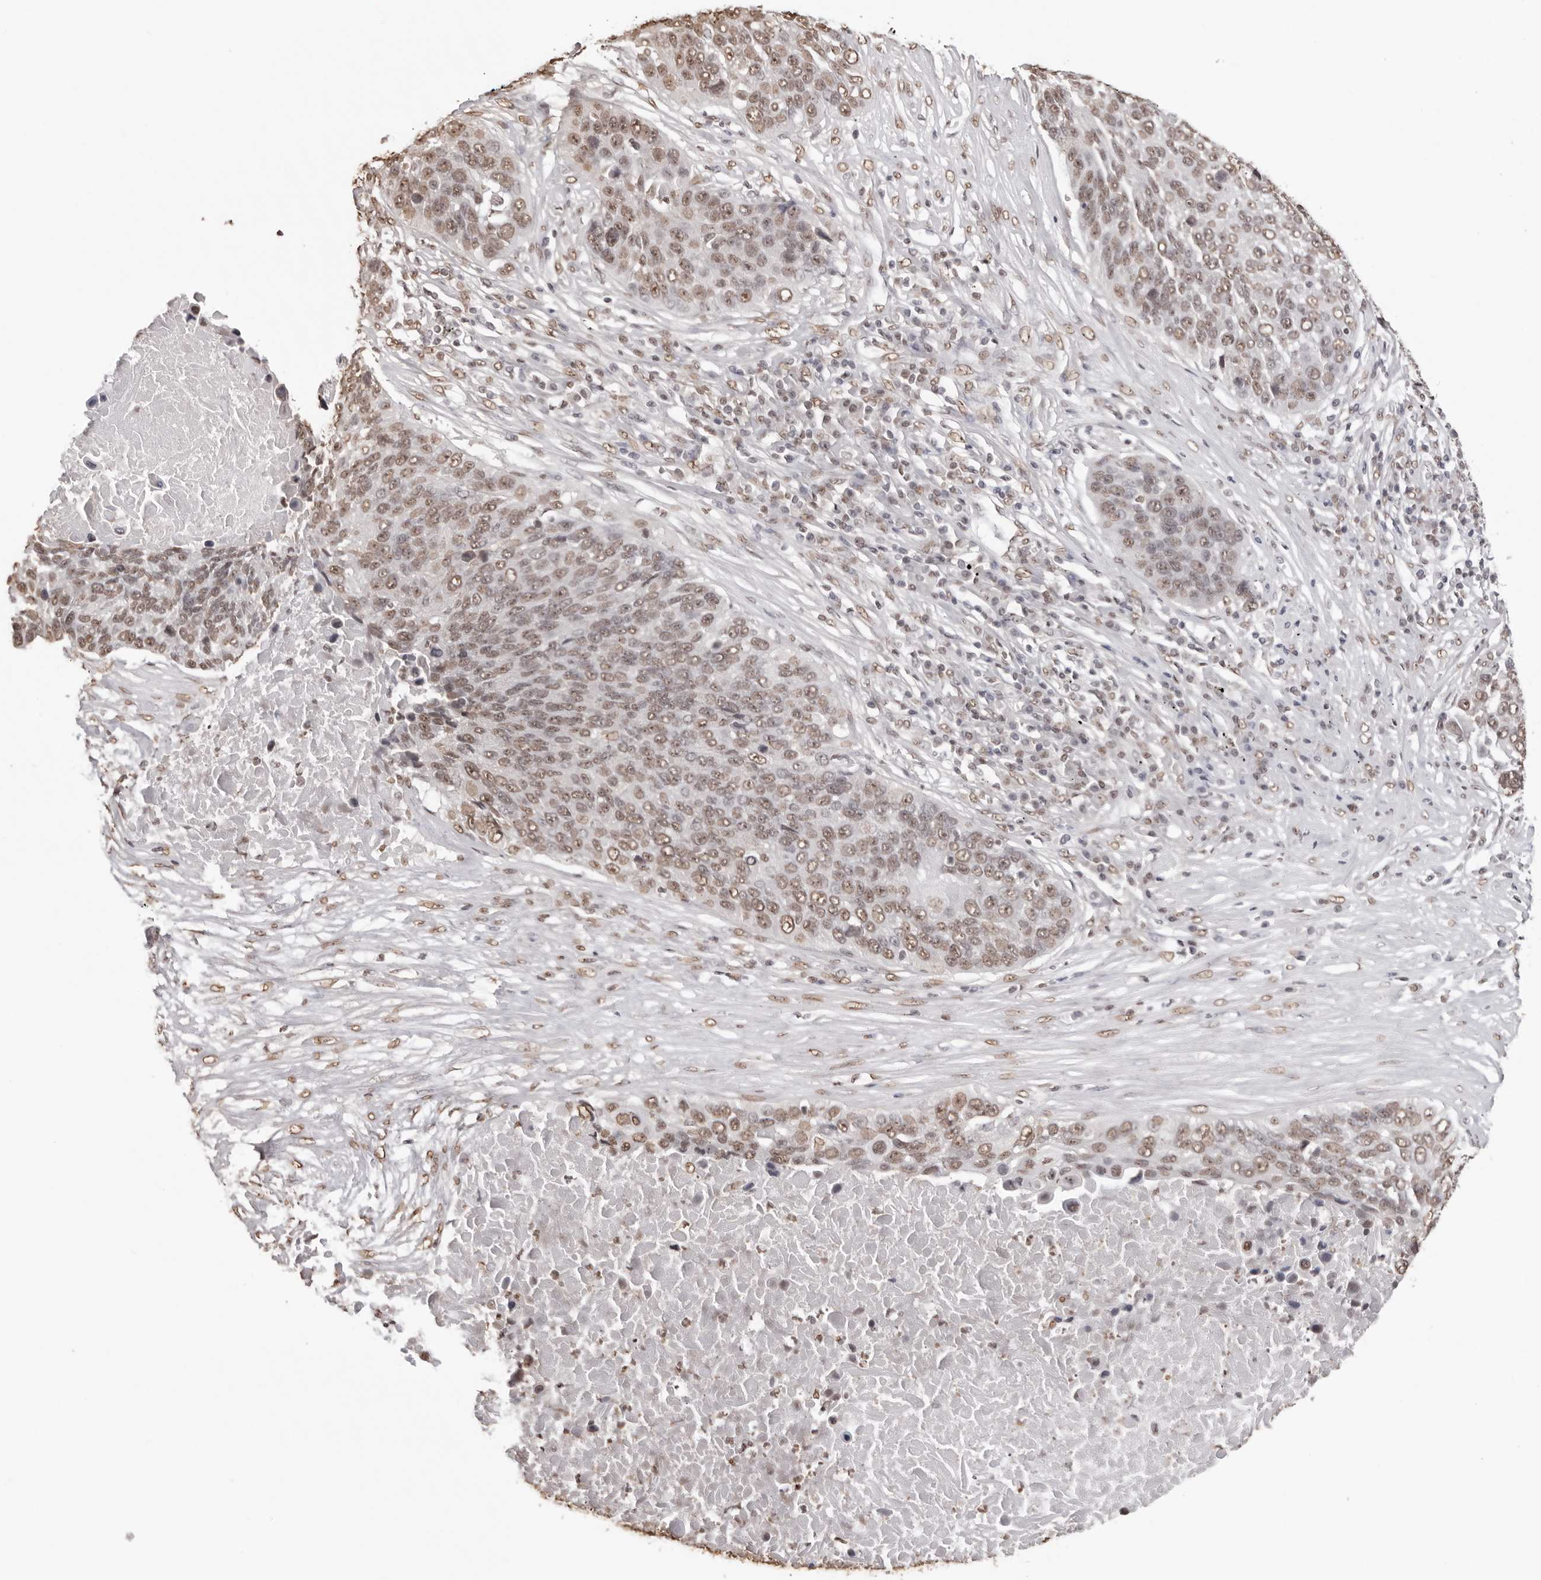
{"staining": {"intensity": "moderate", "quantity": ">75%", "location": "nuclear"}, "tissue": "lung cancer", "cell_type": "Tumor cells", "image_type": "cancer", "snomed": [{"axis": "morphology", "description": "Squamous cell carcinoma, NOS"}, {"axis": "topography", "description": "Lung"}], "caption": "Lung cancer stained with a protein marker exhibits moderate staining in tumor cells.", "gene": "OLIG3", "patient": {"sex": "male", "age": 66}}